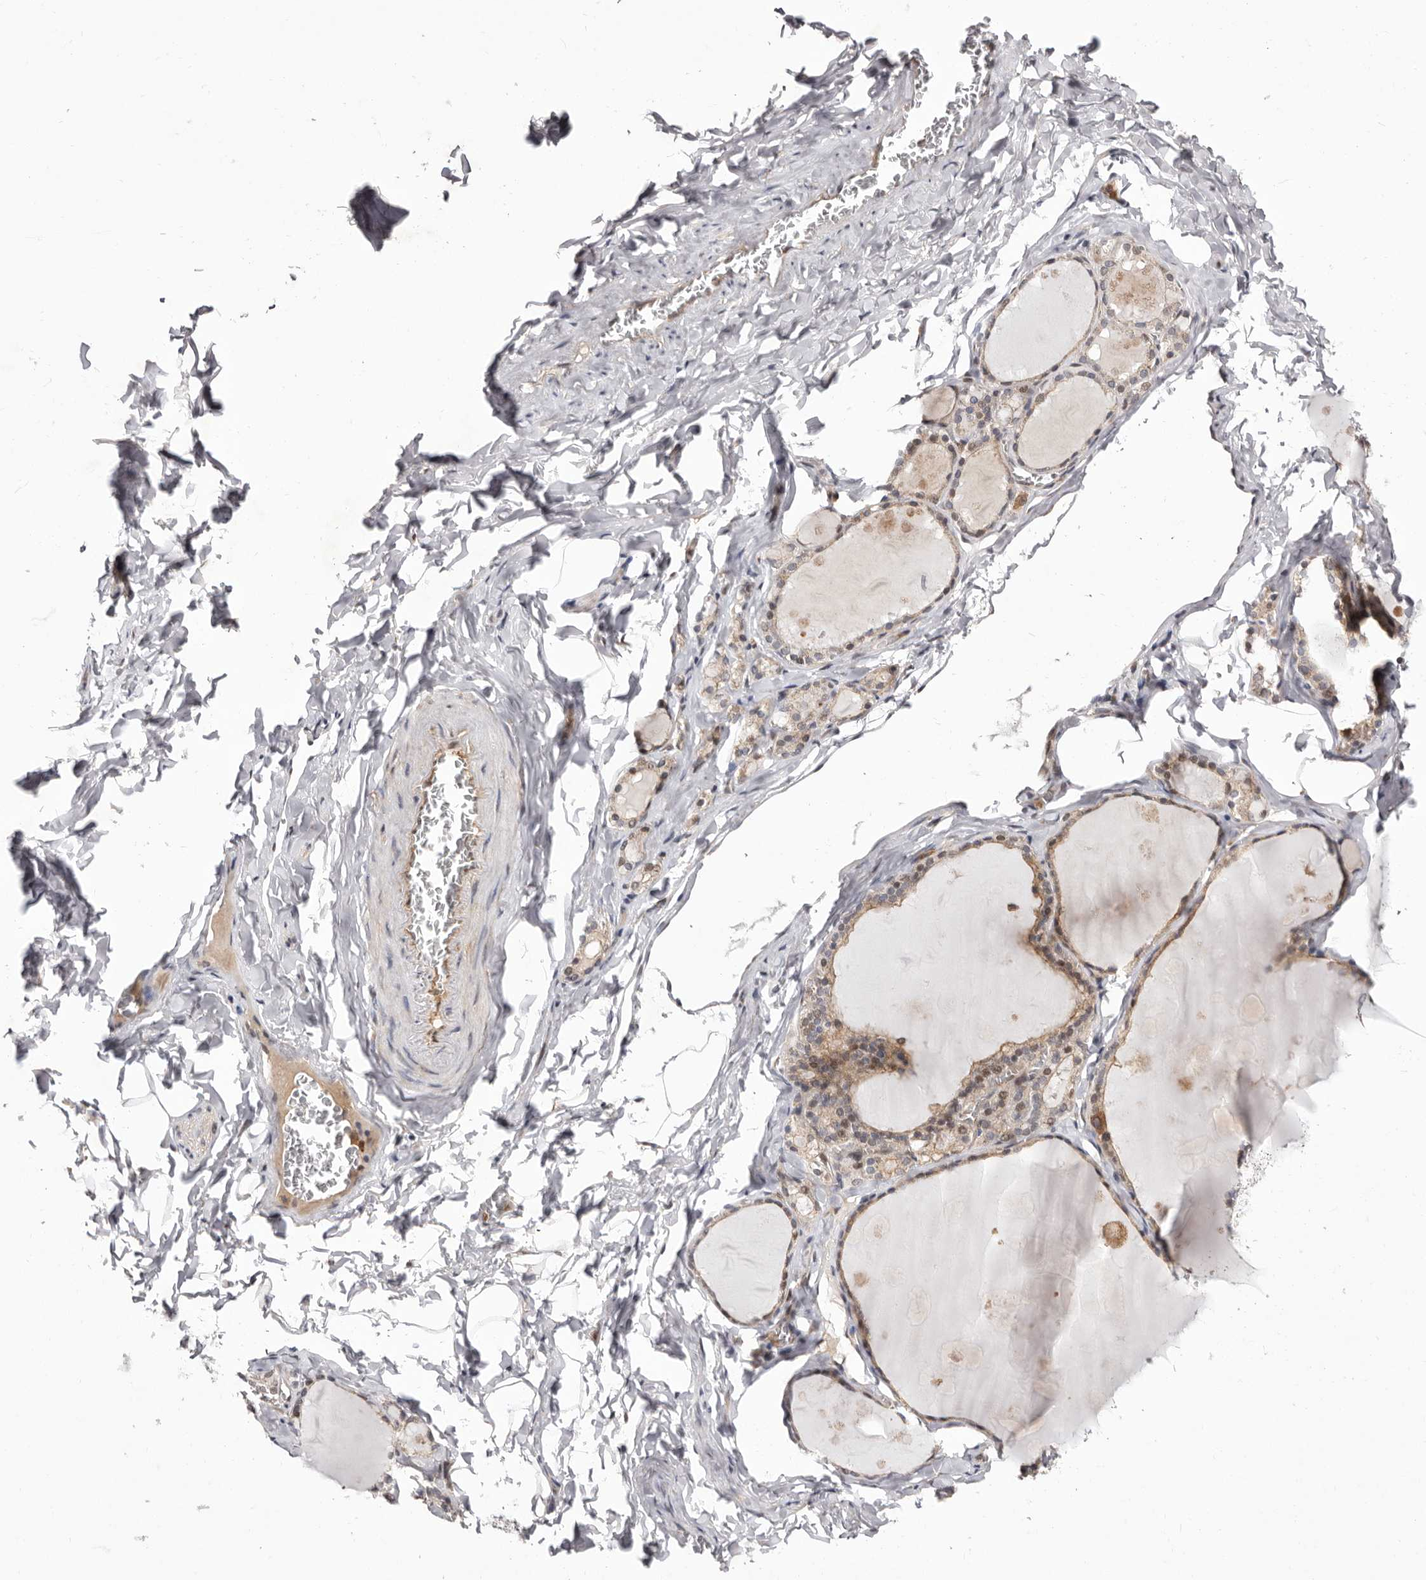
{"staining": {"intensity": "moderate", "quantity": ">75%", "location": "cytoplasmic/membranous,nuclear"}, "tissue": "thyroid gland", "cell_type": "Glandular cells", "image_type": "normal", "snomed": [{"axis": "morphology", "description": "Normal tissue, NOS"}, {"axis": "topography", "description": "Thyroid gland"}], "caption": "Immunohistochemical staining of unremarkable thyroid gland reveals >75% levels of moderate cytoplasmic/membranous,nuclear protein expression in about >75% of glandular cells. (DAB (3,3'-diaminobenzidine) IHC, brown staining for protein, blue staining for nuclei).", "gene": "GLRX3", "patient": {"sex": "male", "age": 56}}